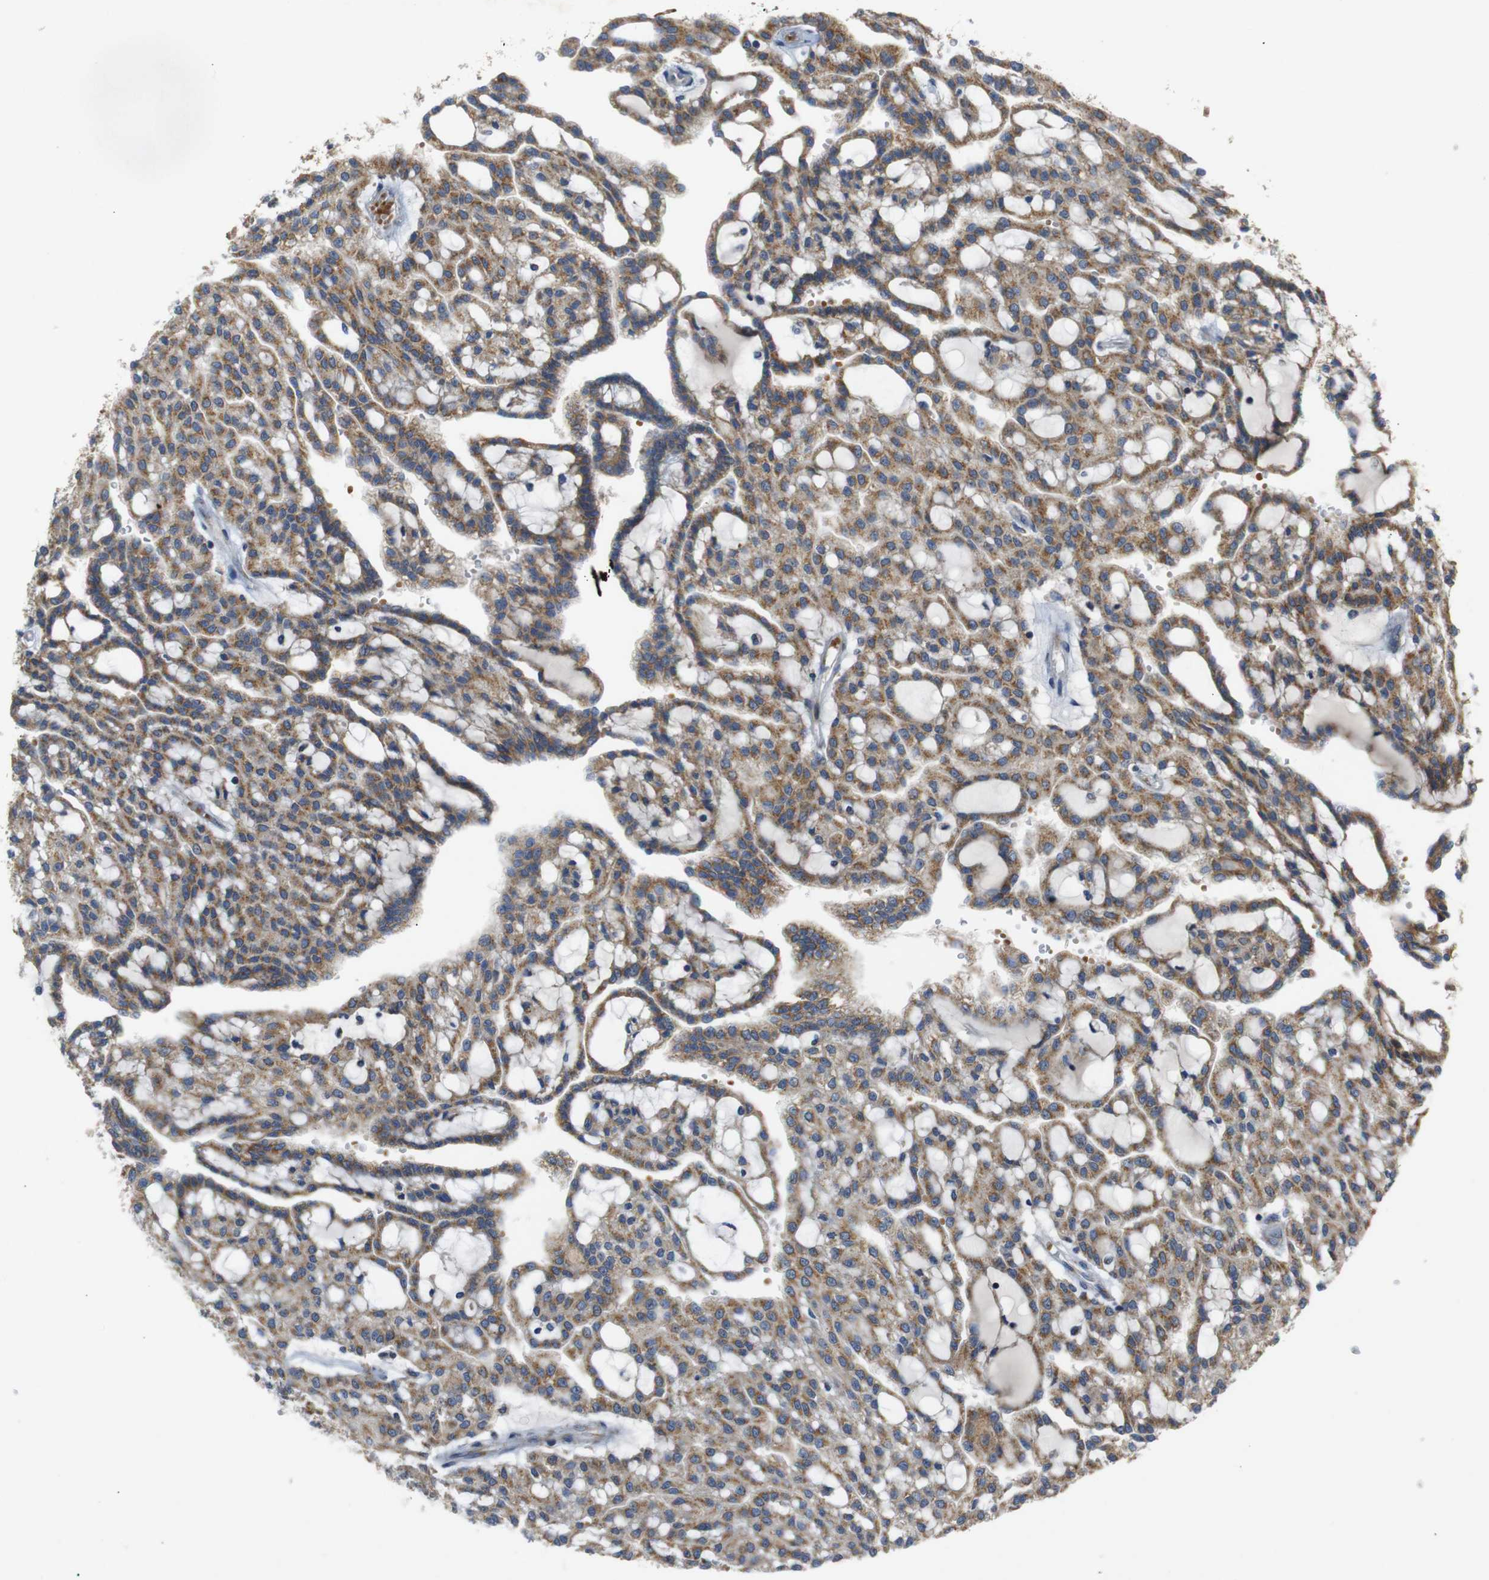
{"staining": {"intensity": "moderate", "quantity": ">75%", "location": "cytoplasmic/membranous"}, "tissue": "renal cancer", "cell_type": "Tumor cells", "image_type": "cancer", "snomed": [{"axis": "morphology", "description": "Adenocarcinoma, NOS"}, {"axis": "topography", "description": "Kidney"}], "caption": "The immunohistochemical stain labels moderate cytoplasmic/membranous positivity in tumor cells of adenocarcinoma (renal) tissue.", "gene": "CHST10", "patient": {"sex": "male", "age": 63}}